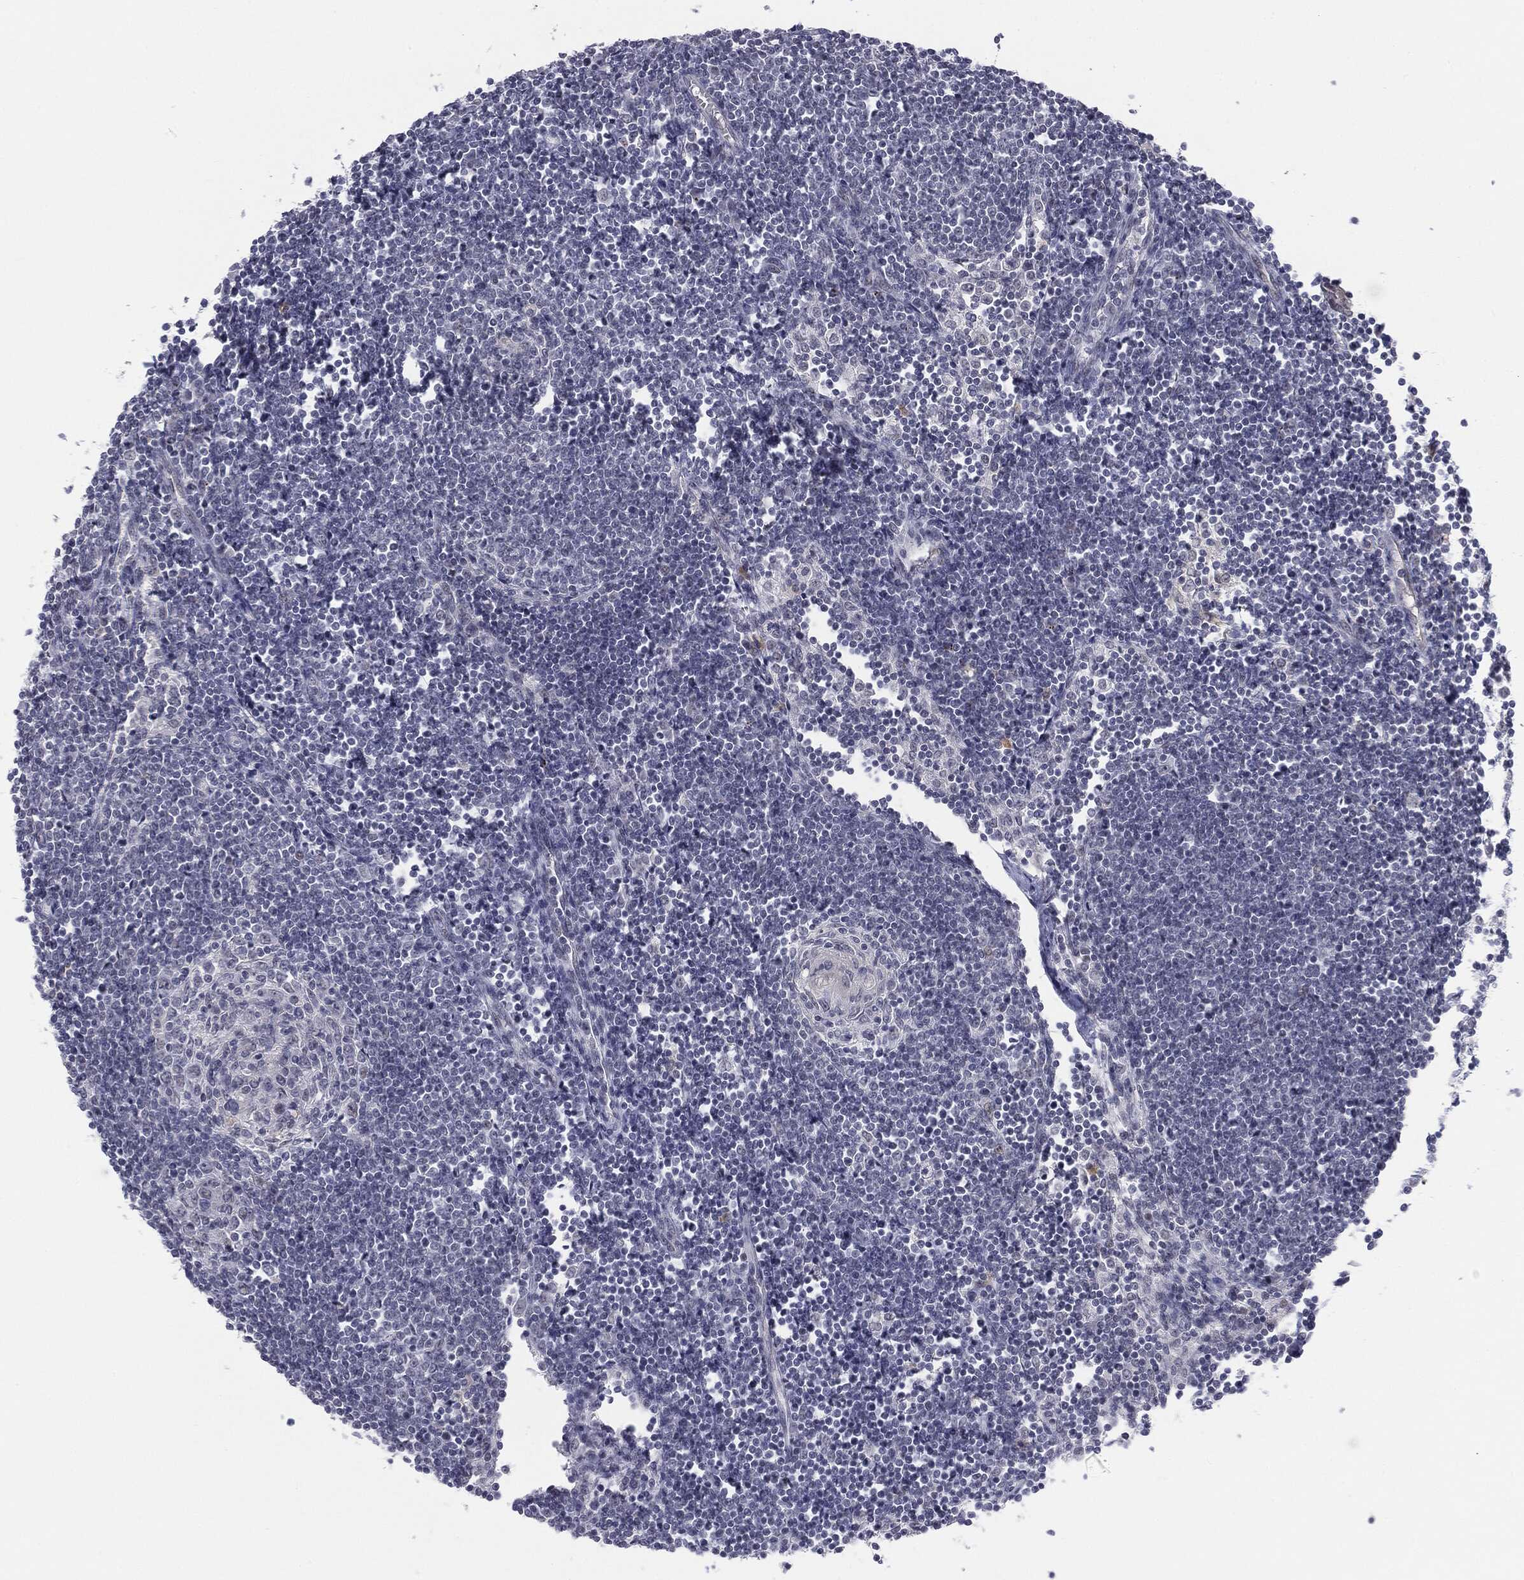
{"staining": {"intensity": "negative", "quantity": "none", "location": "none"}, "tissue": "lymph node", "cell_type": "Germinal center cells", "image_type": "normal", "snomed": [{"axis": "morphology", "description": "Normal tissue, NOS"}, {"axis": "morphology", "description": "Adenocarcinoma, NOS"}, {"axis": "topography", "description": "Lymph node"}, {"axis": "topography", "description": "Pancreas"}], "caption": "Immunohistochemical staining of normal lymph node displays no significant staining in germinal center cells. The staining is performed using DAB (3,3'-diaminobenzidine) brown chromogen with nuclei counter-stained in using hematoxylin.", "gene": "SLC5A5", "patient": {"sex": "female", "age": 58}}